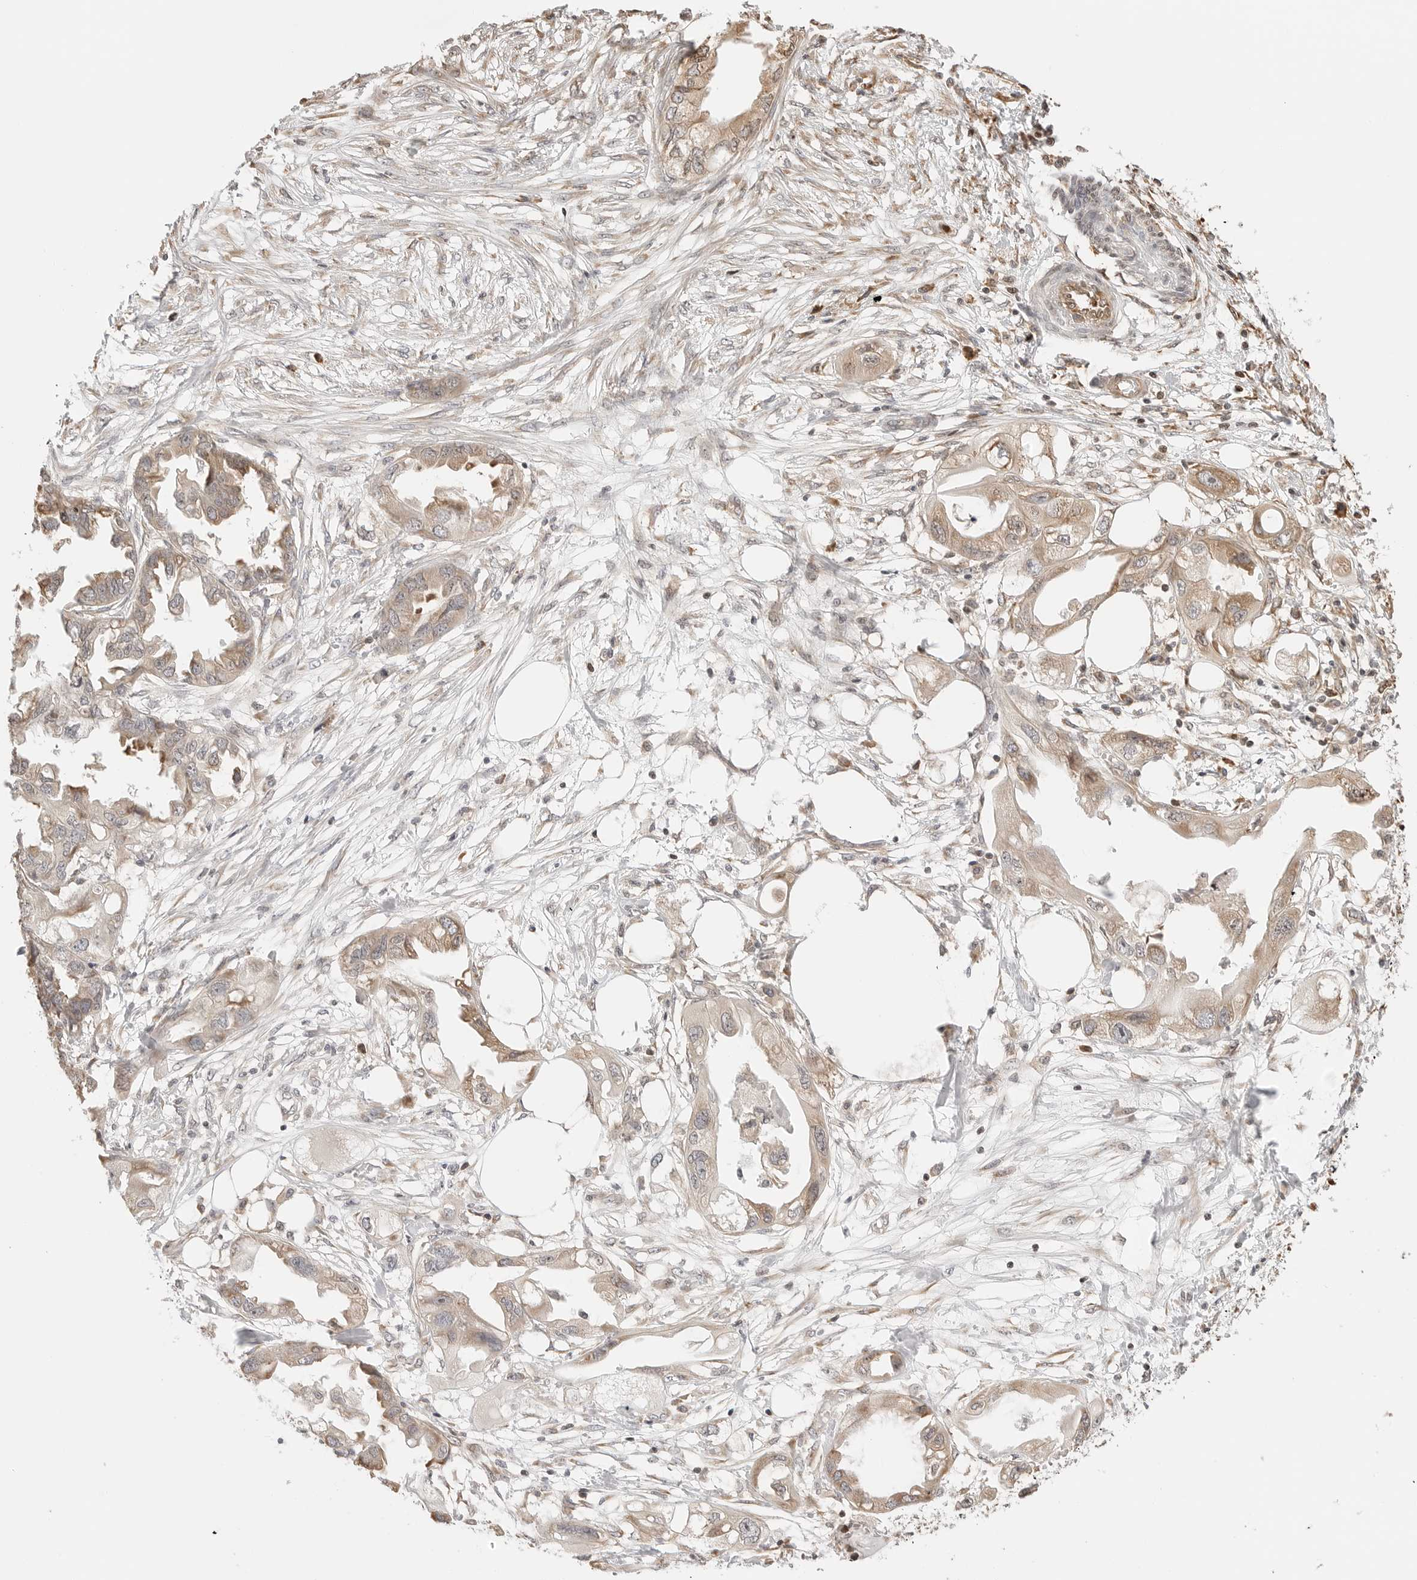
{"staining": {"intensity": "weak", "quantity": "25%-75%", "location": "cytoplasmic/membranous,nuclear"}, "tissue": "endometrial cancer", "cell_type": "Tumor cells", "image_type": "cancer", "snomed": [{"axis": "morphology", "description": "Adenocarcinoma, NOS"}, {"axis": "morphology", "description": "Adenocarcinoma, metastatic, NOS"}, {"axis": "topography", "description": "Adipose tissue"}, {"axis": "topography", "description": "Endometrium"}], "caption": "Tumor cells display weak cytoplasmic/membranous and nuclear expression in approximately 25%-75% of cells in endometrial cancer (adenocarcinoma).", "gene": "FKBP14", "patient": {"sex": "female", "age": 67}}